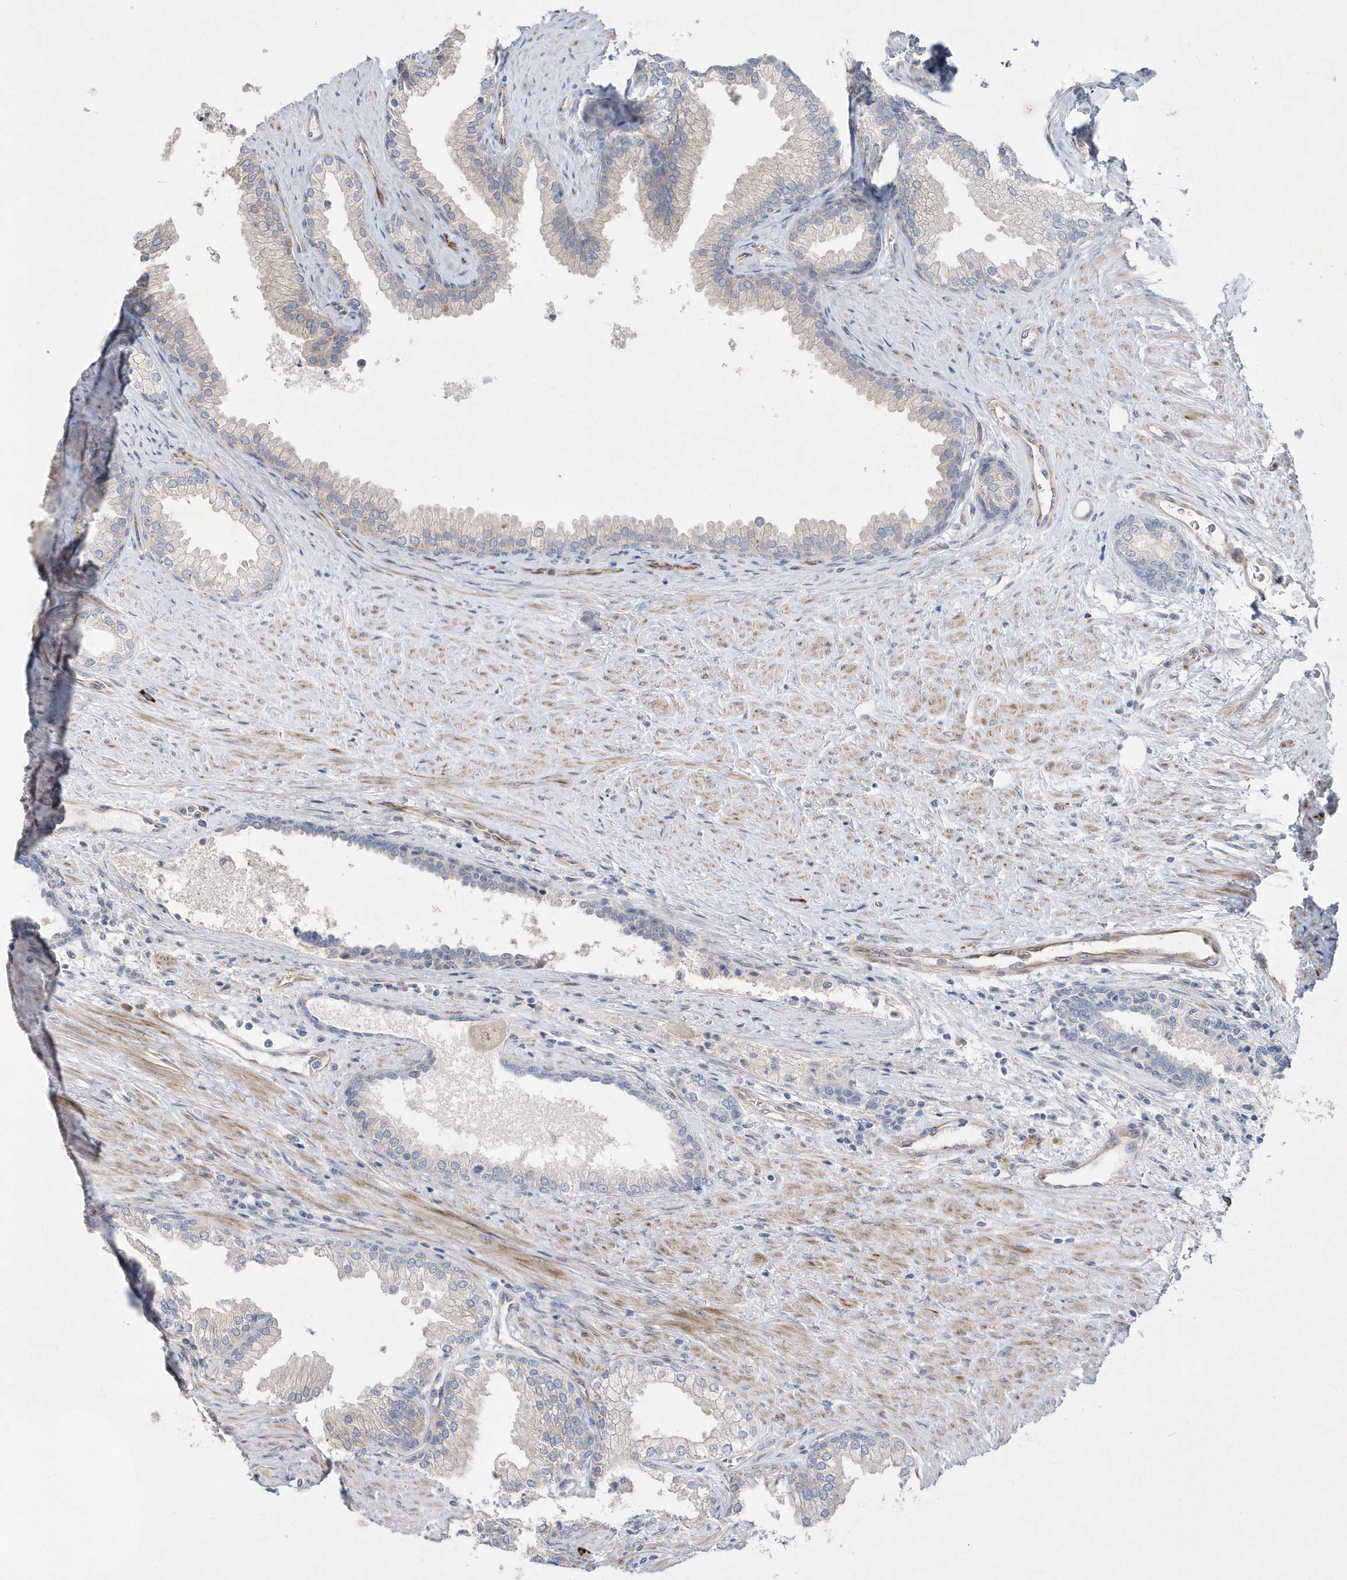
{"staining": {"intensity": "weak", "quantity": "<25%", "location": "cytoplasmic/membranous"}, "tissue": "prostate", "cell_type": "Glandular cells", "image_type": "normal", "snomed": [{"axis": "morphology", "description": "Normal tissue, NOS"}, {"axis": "topography", "description": "Prostate"}], "caption": "The micrograph exhibits no staining of glandular cells in normal prostate. The staining was performed using DAB (3,3'-diaminobenzidine) to visualize the protein expression in brown, while the nuclei were stained in blue with hematoxylin (Magnification: 20x).", "gene": "TMEM132B", "patient": {"sex": "male", "age": 76}}